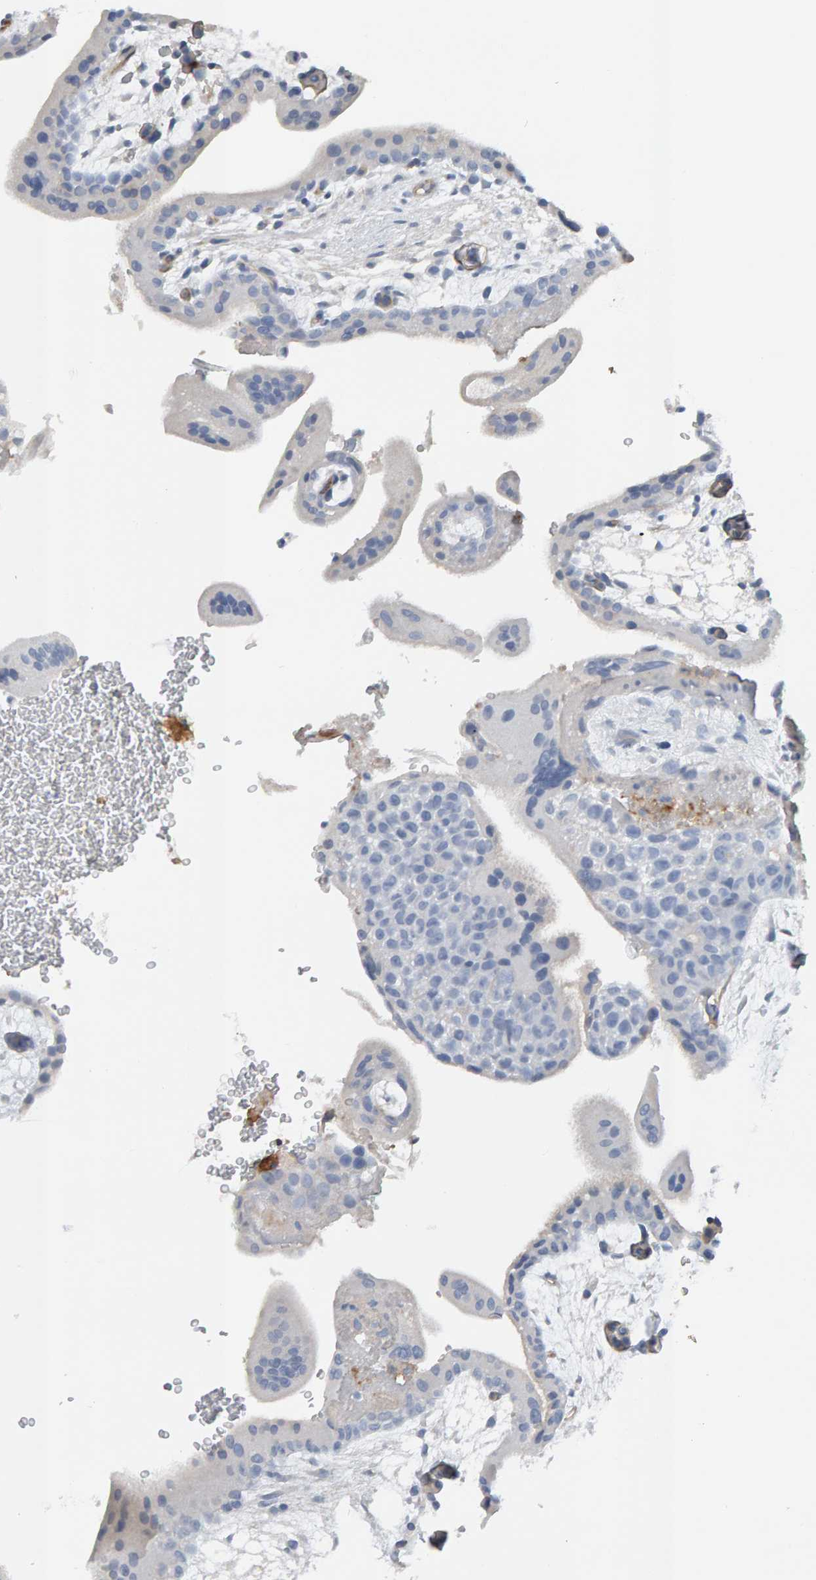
{"staining": {"intensity": "negative", "quantity": "none", "location": "none"}, "tissue": "placenta", "cell_type": "Decidual cells", "image_type": "normal", "snomed": [{"axis": "morphology", "description": "Normal tissue, NOS"}, {"axis": "topography", "description": "Placenta"}], "caption": "This micrograph is of unremarkable placenta stained with IHC to label a protein in brown with the nuclei are counter-stained blue. There is no expression in decidual cells. (Brightfield microscopy of DAB (3,3'-diaminobenzidine) IHC at high magnification).", "gene": "FYN", "patient": {"sex": "female", "age": 35}}